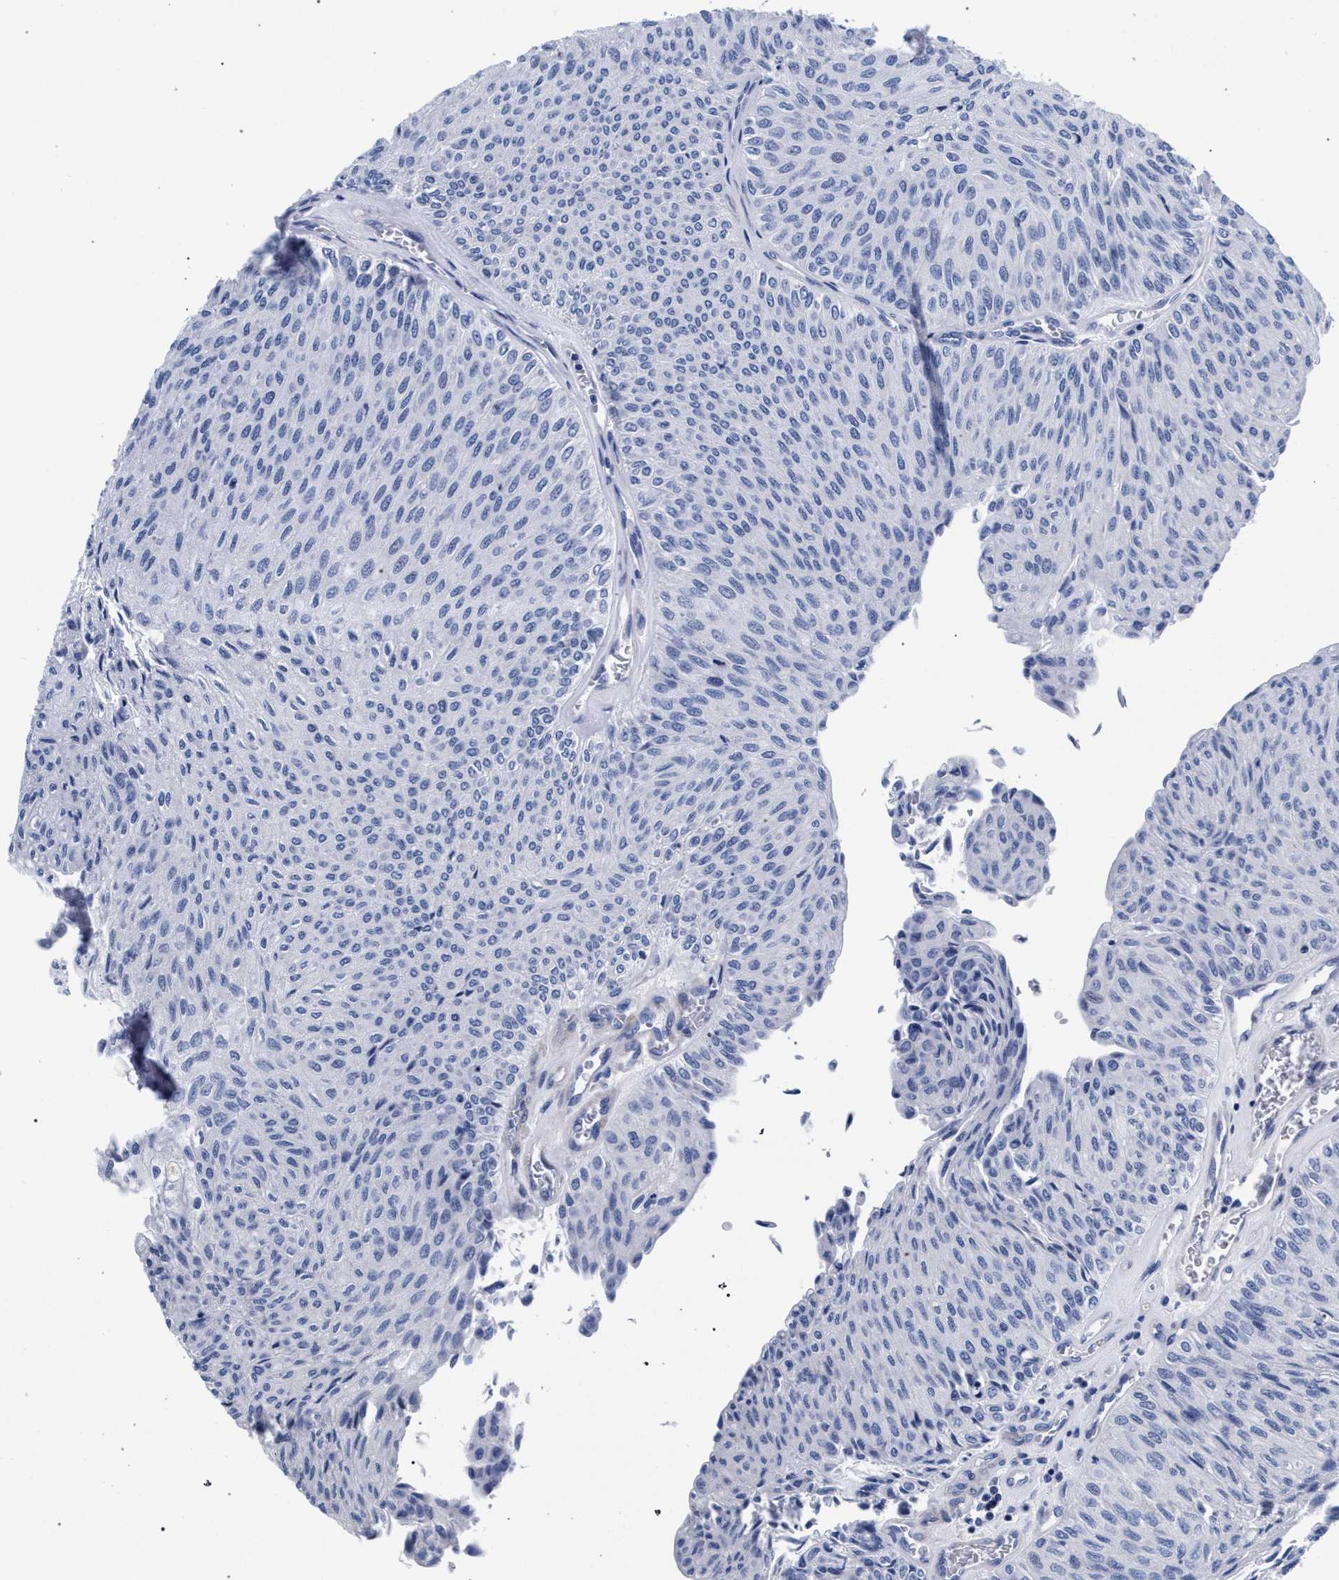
{"staining": {"intensity": "negative", "quantity": "none", "location": "none"}, "tissue": "urothelial cancer", "cell_type": "Tumor cells", "image_type": "cancer", "snomed": [{"axis": "morphology", "description": "Urothelial carcinoma, Low grade"}, {"axis": "topography", "description": "Urinary bladder"}], "caption": "Tumor cells are negative for protein expression in human urothelial cancer.", "gene": "AKAP4", "patient": {"sex": "male", "age": 78}}